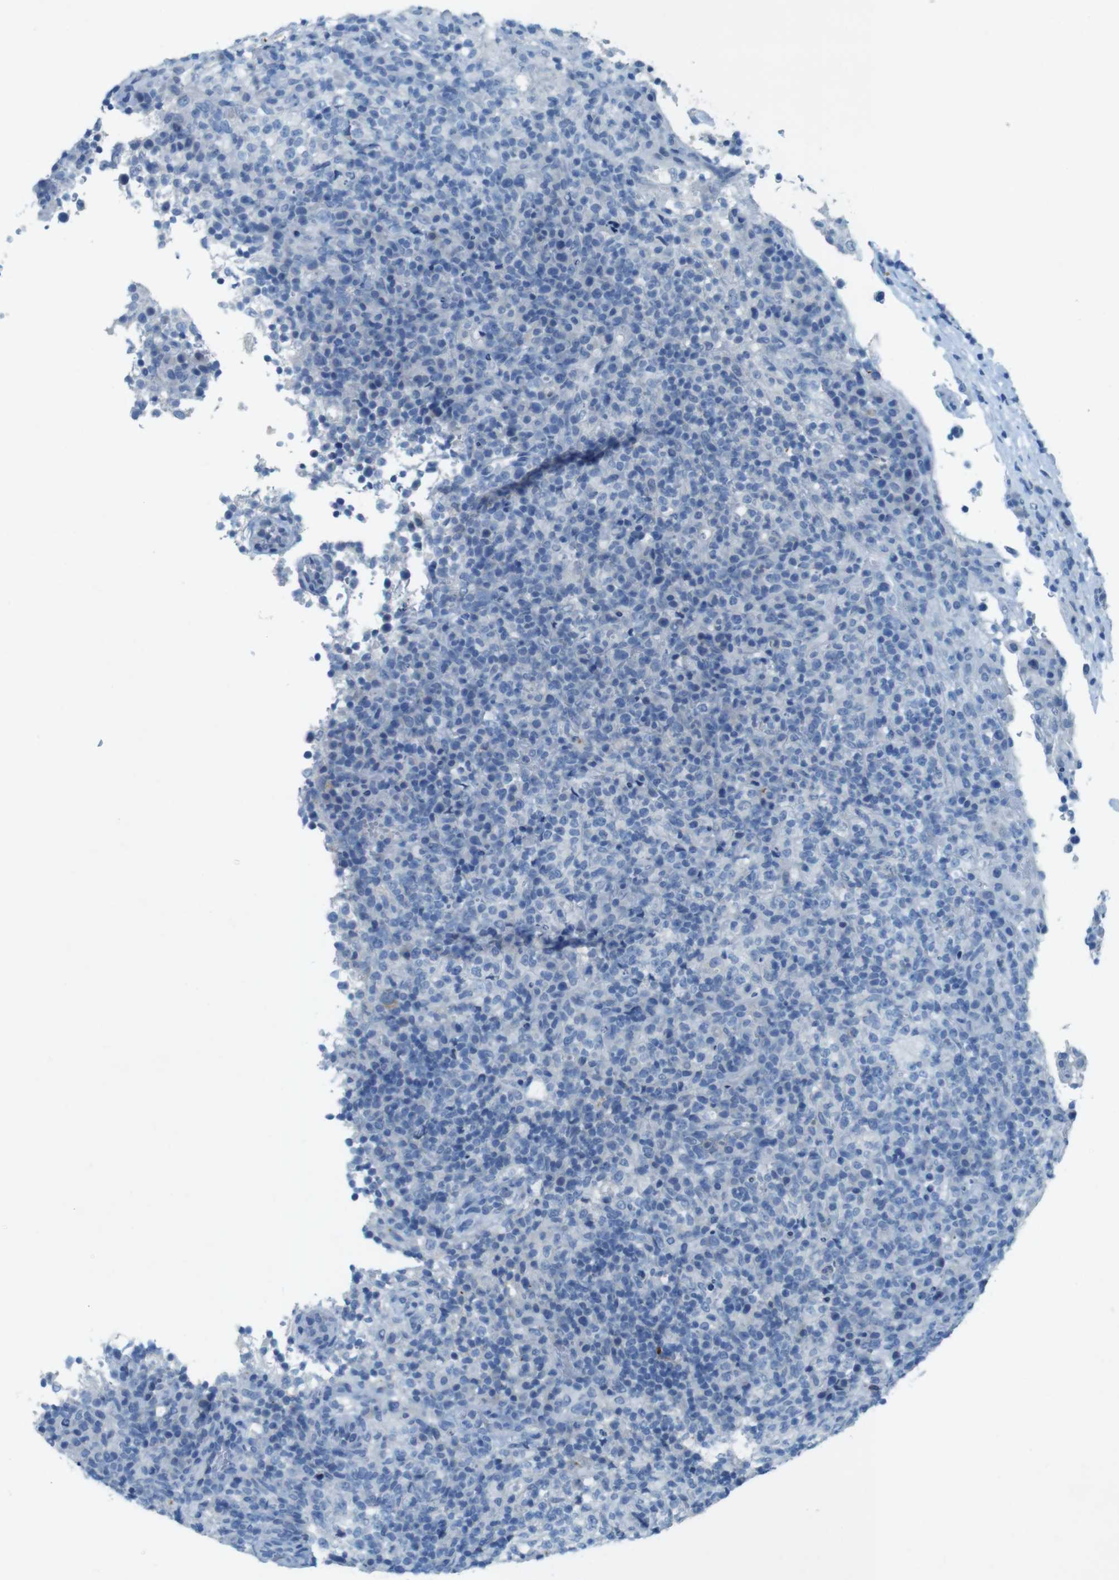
{"staining": {"intensity": "negative", "quantity": "none", "location": "none"}, "tissue": "lymphoma", "cell_type": "Tumor cells", "image_type": "cancer", "snomed": [{"axis": "morphology", "description": "Malignant lymphoma, non-Hodgkin's type, High grade"}, {"axis": "topography", "description": "Lymph node"}], "caption": "Photomicrograph shows no significant protein positivity in tumor cells of high-grade malignant lymphoma, non-Hodgkin's type.", "gene": "CD320", "patient": {"sex": "female", "age": 76}}